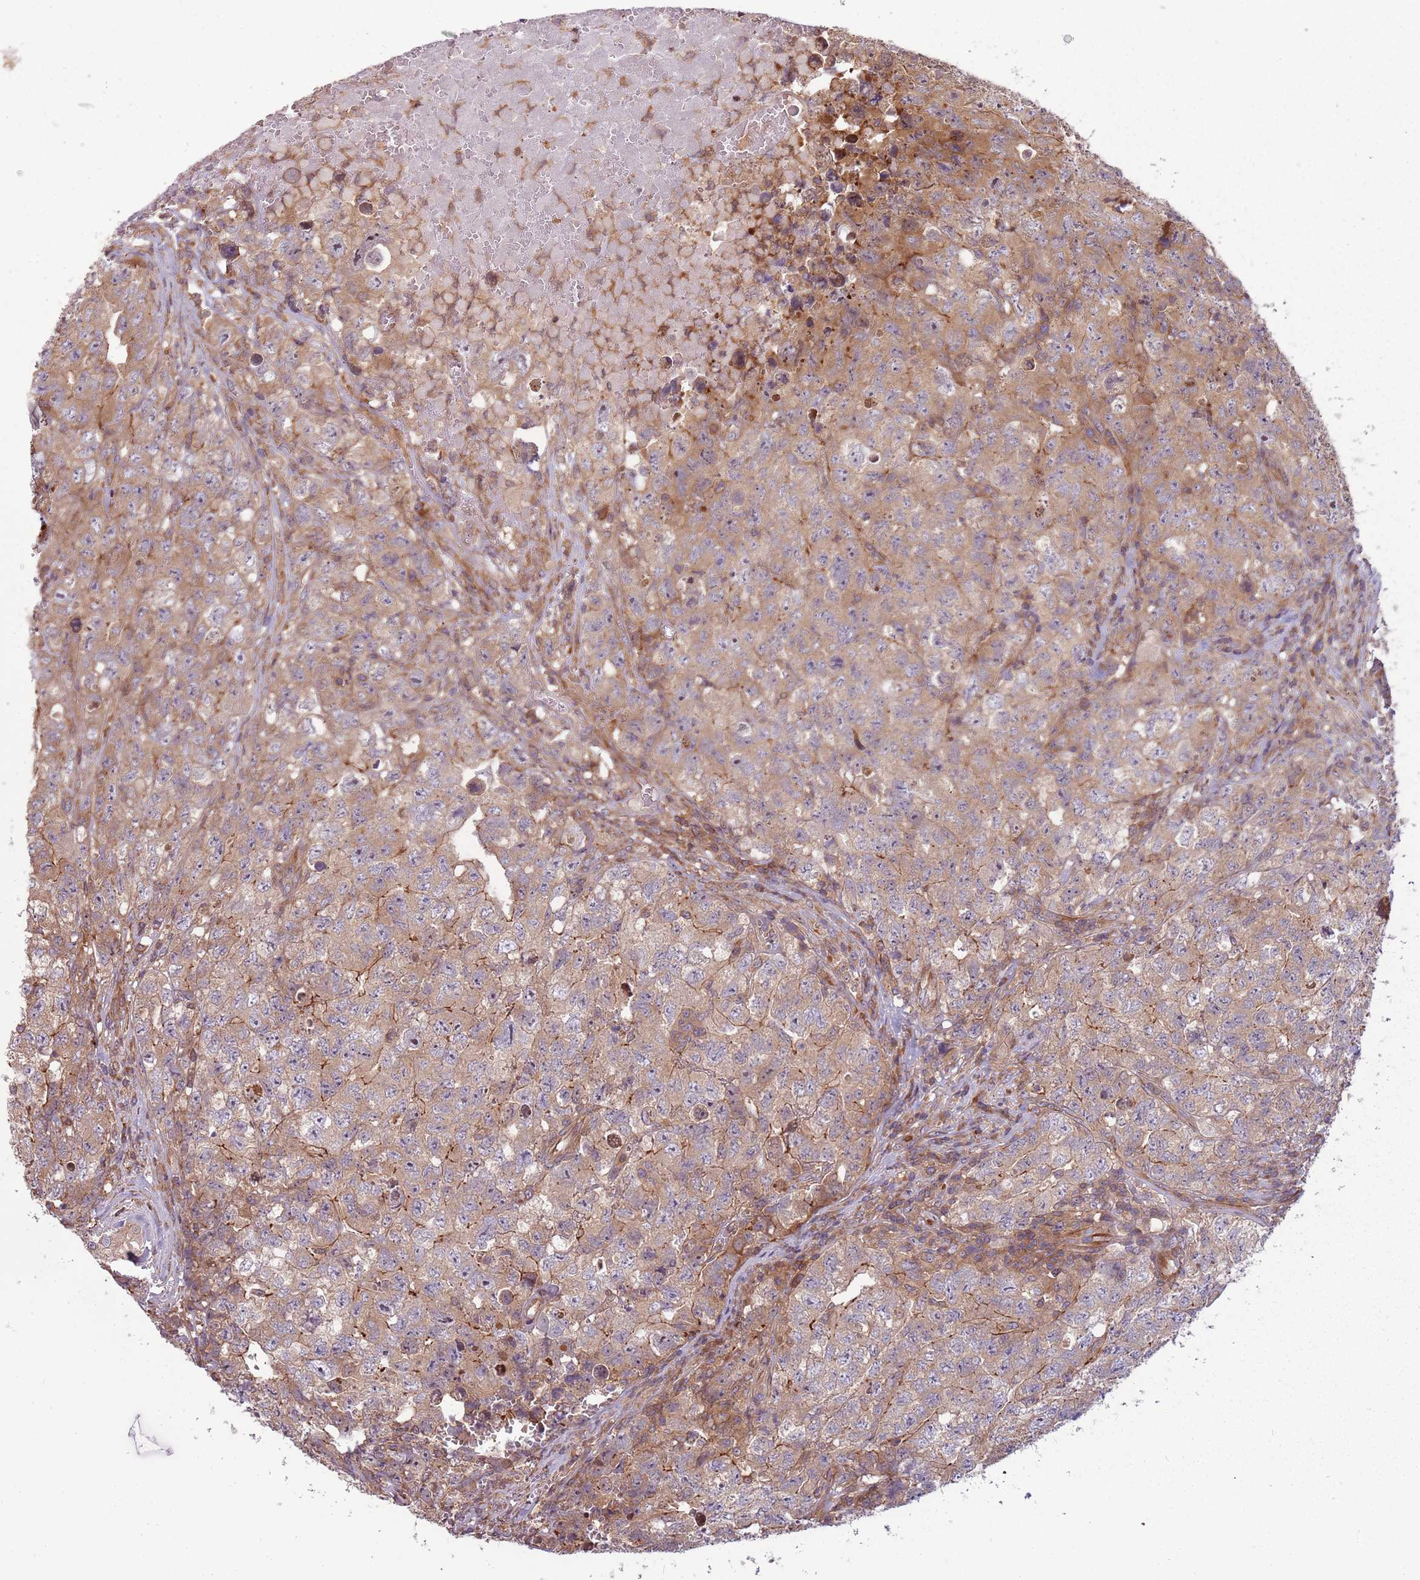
{"staining": {"intensity": "moderate", "quantity": "25%-75%", "location": "cytoplasmic/membranous"}, "tissue": "testis cancer", "cell_type": "Tumor cells", "image_type": "cancer", "snomed": [{"axis": "morphology", "description": "Carcinoma, Embryonal, NOS"}, {"axis": "topography", "description": "Testis"}], "caption": "Immunohistochemical staining of testis cancer demonstrates medium levels of moderate cytoplasmic/membranous staining in approximately 25%-75% of tumor cells. Nuclei are stained in blue.", "gene": "RPL21", "patient": {"sex": "male", "age": 31}}